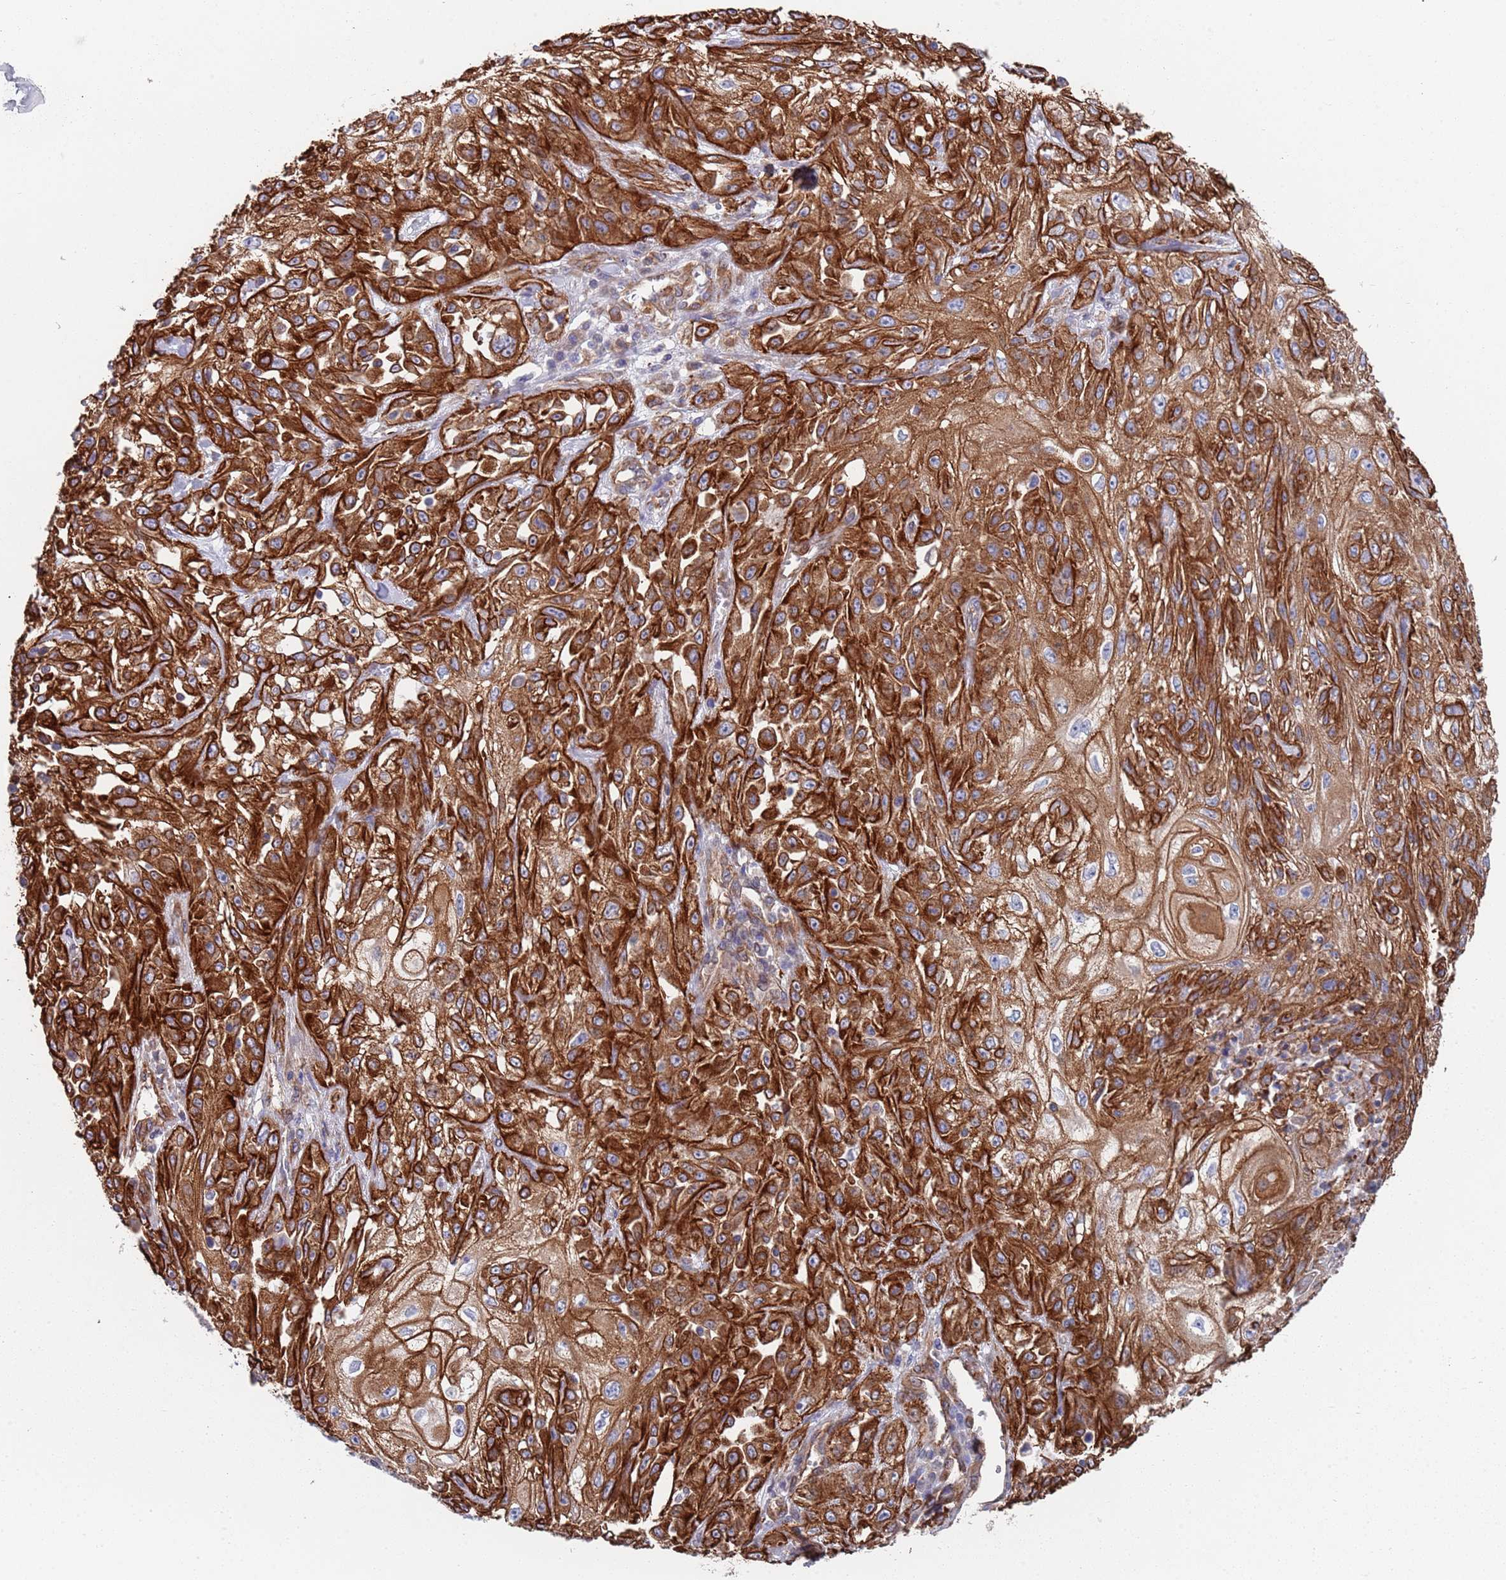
{"staining": {"intensity": "strong", "quantity": ">75%", "location": "cytoplasmic/membranous"}, "tissue": "skin cancer", "cell_type": "Tumor cells", "image_type": "cancer", "snomed": [{"axis": "morphology", "description": "Squamous cell carcinoma, NOS"}, {"axis": "morphology", "description": "Squamous cell carcinoma, metastatic, NOS"}, {"axis": "topography", "description": "Skin"}, {"axis": "topography", "description": "Lymph node"}], "caption": "IHC (DAB) staining of skin cancer reveals strong cytoplasmic/membranous protein positivity in about >75% of tumor cells. The protein is shown in brown color, while the nuclei are stained blue.", "gene": "JAKMIP2", "patient": {"sex": "male", "age": 75}}